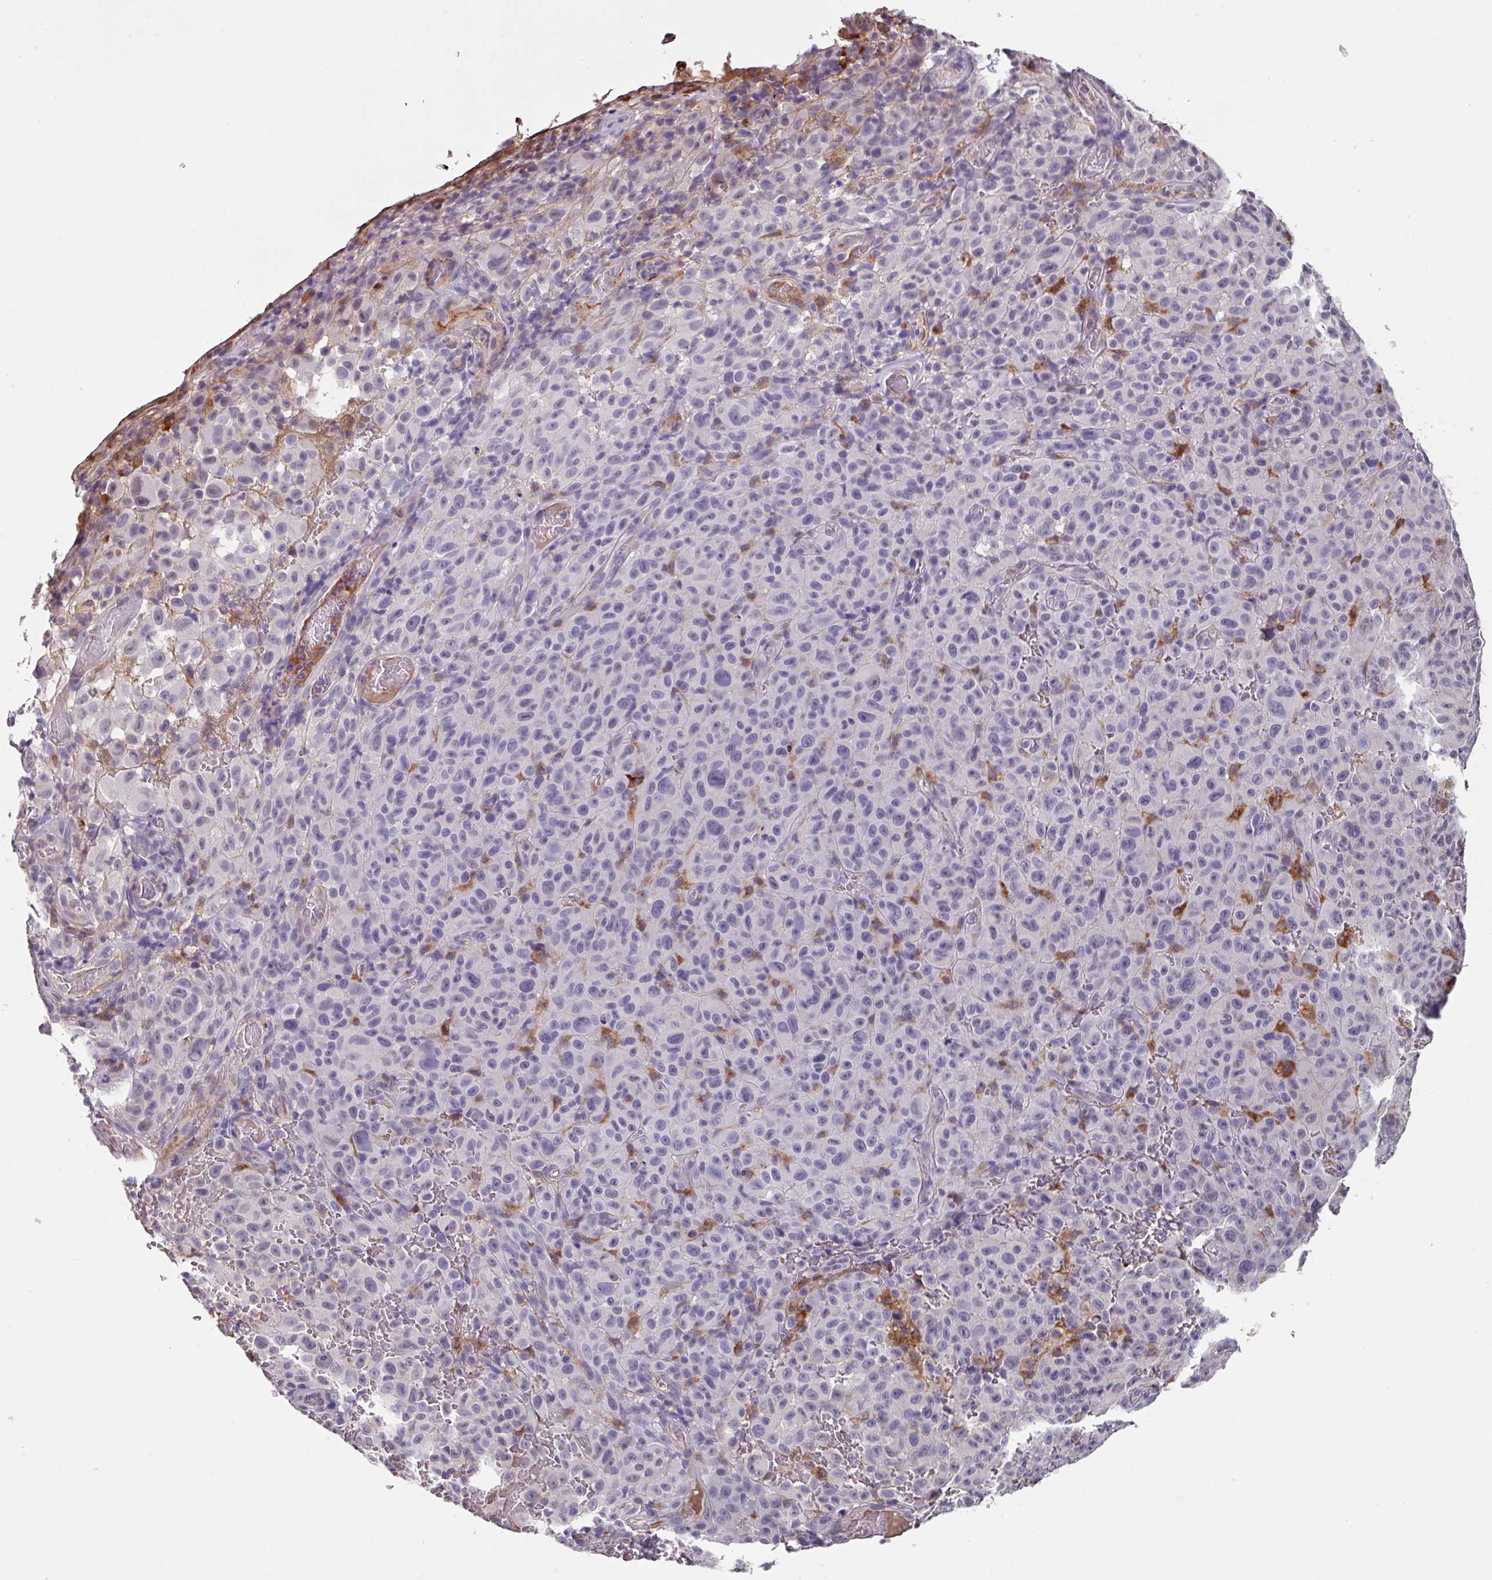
{"staining": {"intensity": "negative", "quantity": "none", "location": "none"}, "tissue": "melanoma", "cell_type": "Tumor cells", "image_type": "cancer", "snomed": [{"axis": "morphology", "description": "Malignant melanoma, NOS"}, {"axis": "topography", "description": "Skin"}], "caption": "The immunohistochemistry (IHC) micrograph has no significant positivity in tumor cells of malignant melanoma tissue.", "gene": "C1QB", "patient": {"sex": "female", "age": 82}}